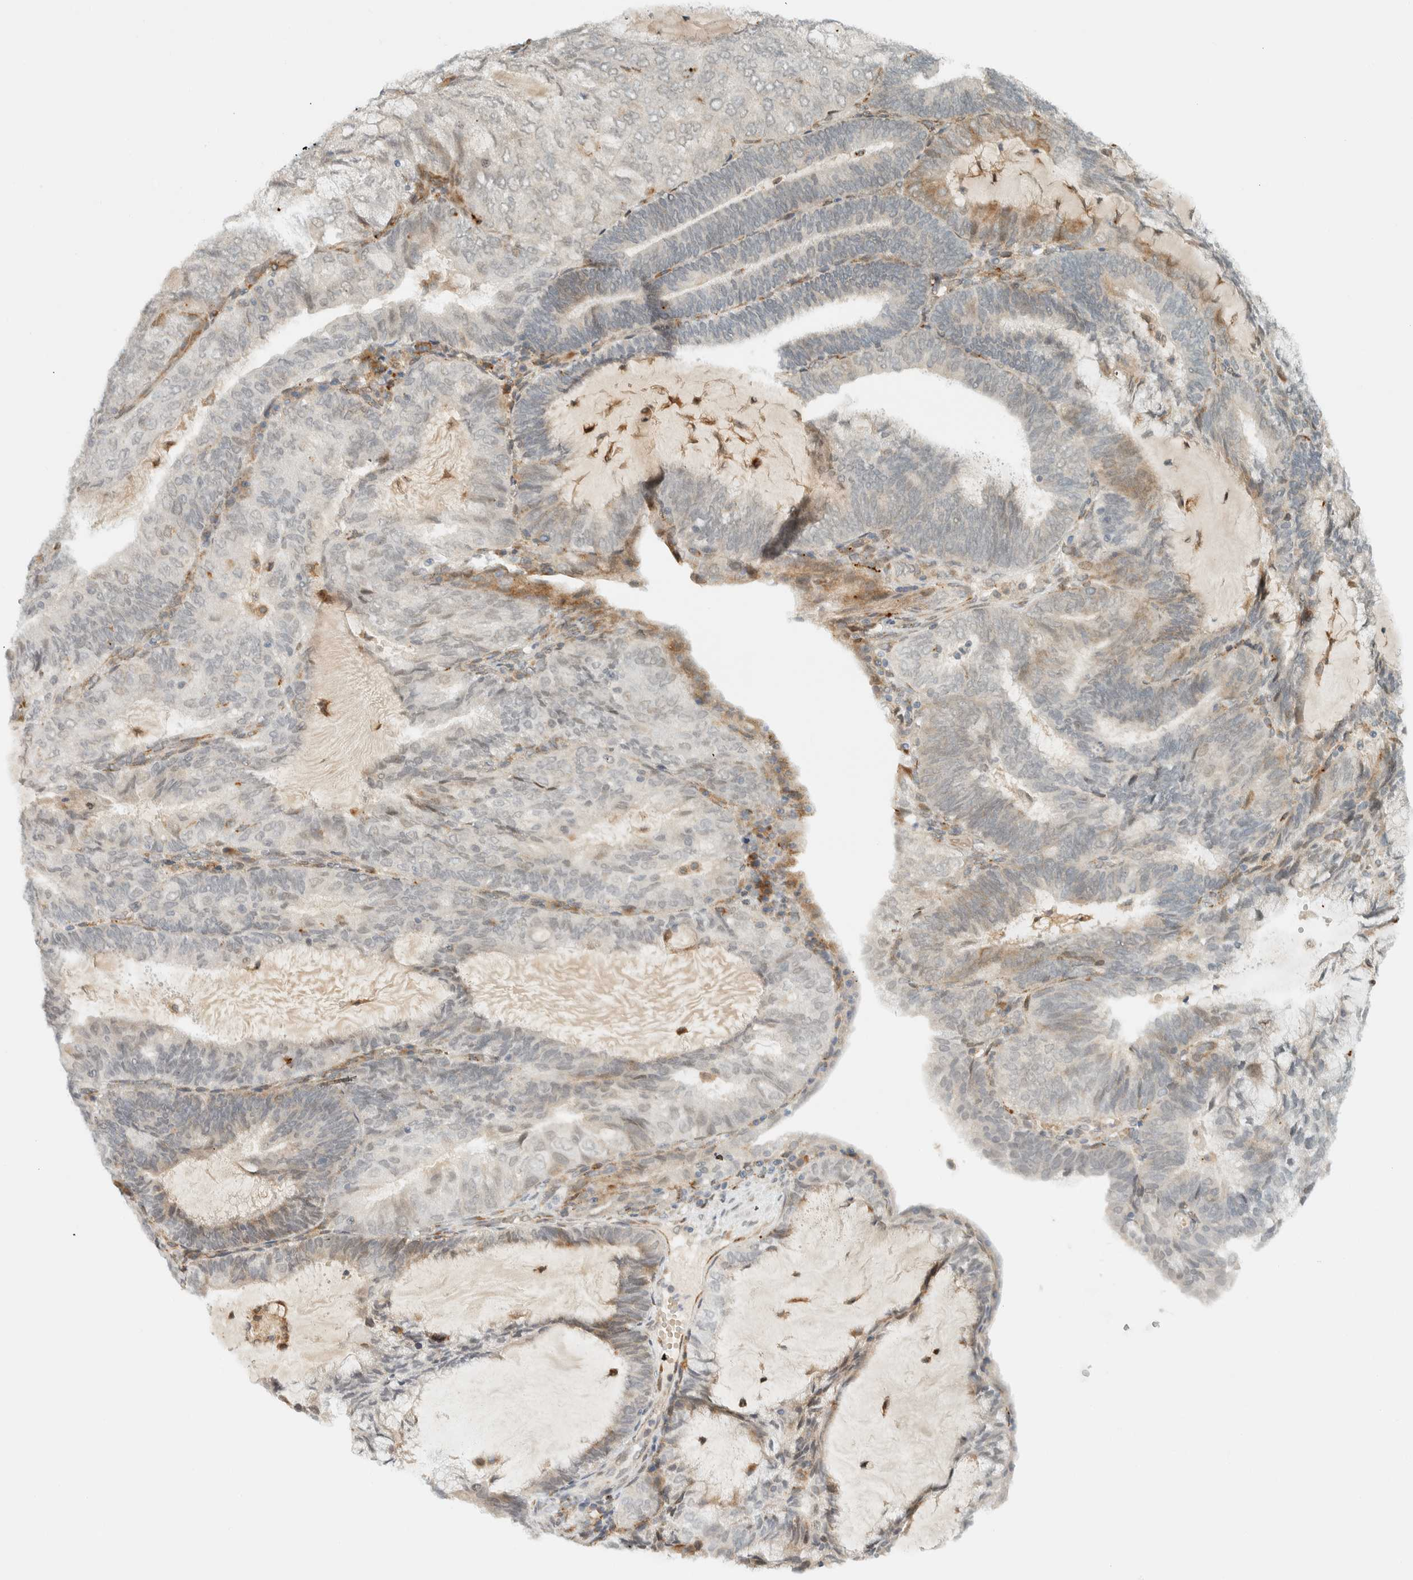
{"staining": {"intensity": "weak", "quantity": "<25%", "location": "cytoplasmic/membranous"}, "tissue": "endometrial cancer", "cell_type": "Tumor cells", "image_type": "cancer", "snomed": [{"axis": "morphology", "description": "Adenocarcinoma, NOS"}, {"axis": "topography", "description": "Endometrium"}], "caption": "IHC histopathology image of neoplastic tissue: endometrial cancer stained with DAB displays no significant protein staining in tumor cells. (Brightfield microscopy of DAB (3,3'-diaminobenzidine) IHC at high magnification).", "gene": "ITPRID1", "patient": {"sex": "female", "age": 81}}